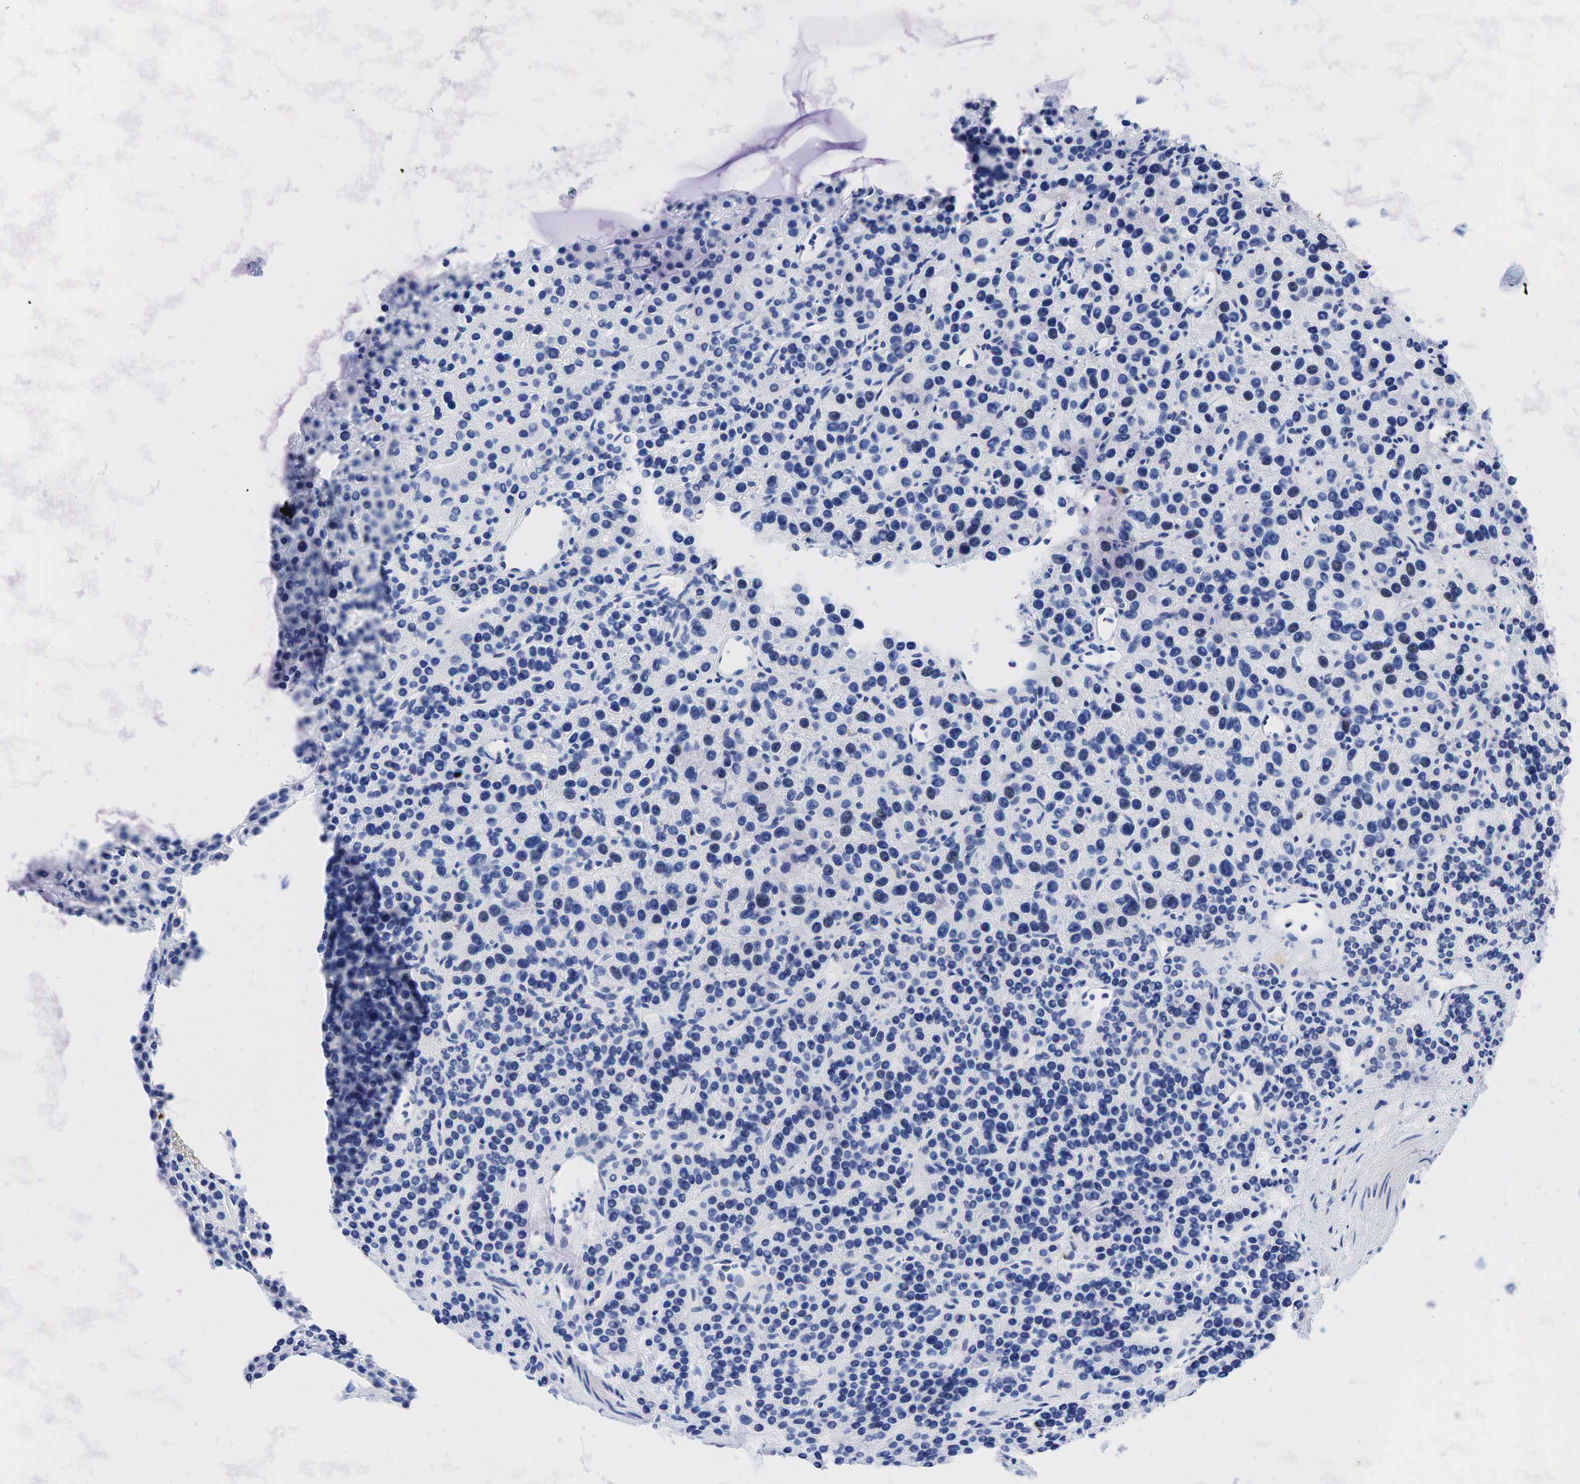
{"staining": {"intensity": "weak", "quantity": "<25%", "location": "cytoplasmic/membranous"}, "tissue": "parathyroid gland", "cell_type": "Glandular cells", "image_type": "normal", "snomed": [{"axis": "morphology", "description": "Normal tissue, NOS"}, {"axis": "topography", "description": "Parathyroid gland"}], "caption": "DAB immunohistochemical staining of normal parathyroid gland shows no significant expression in glandular cells.", "gene": "INHA", "patient": {"sex": "female", "age": 64}}